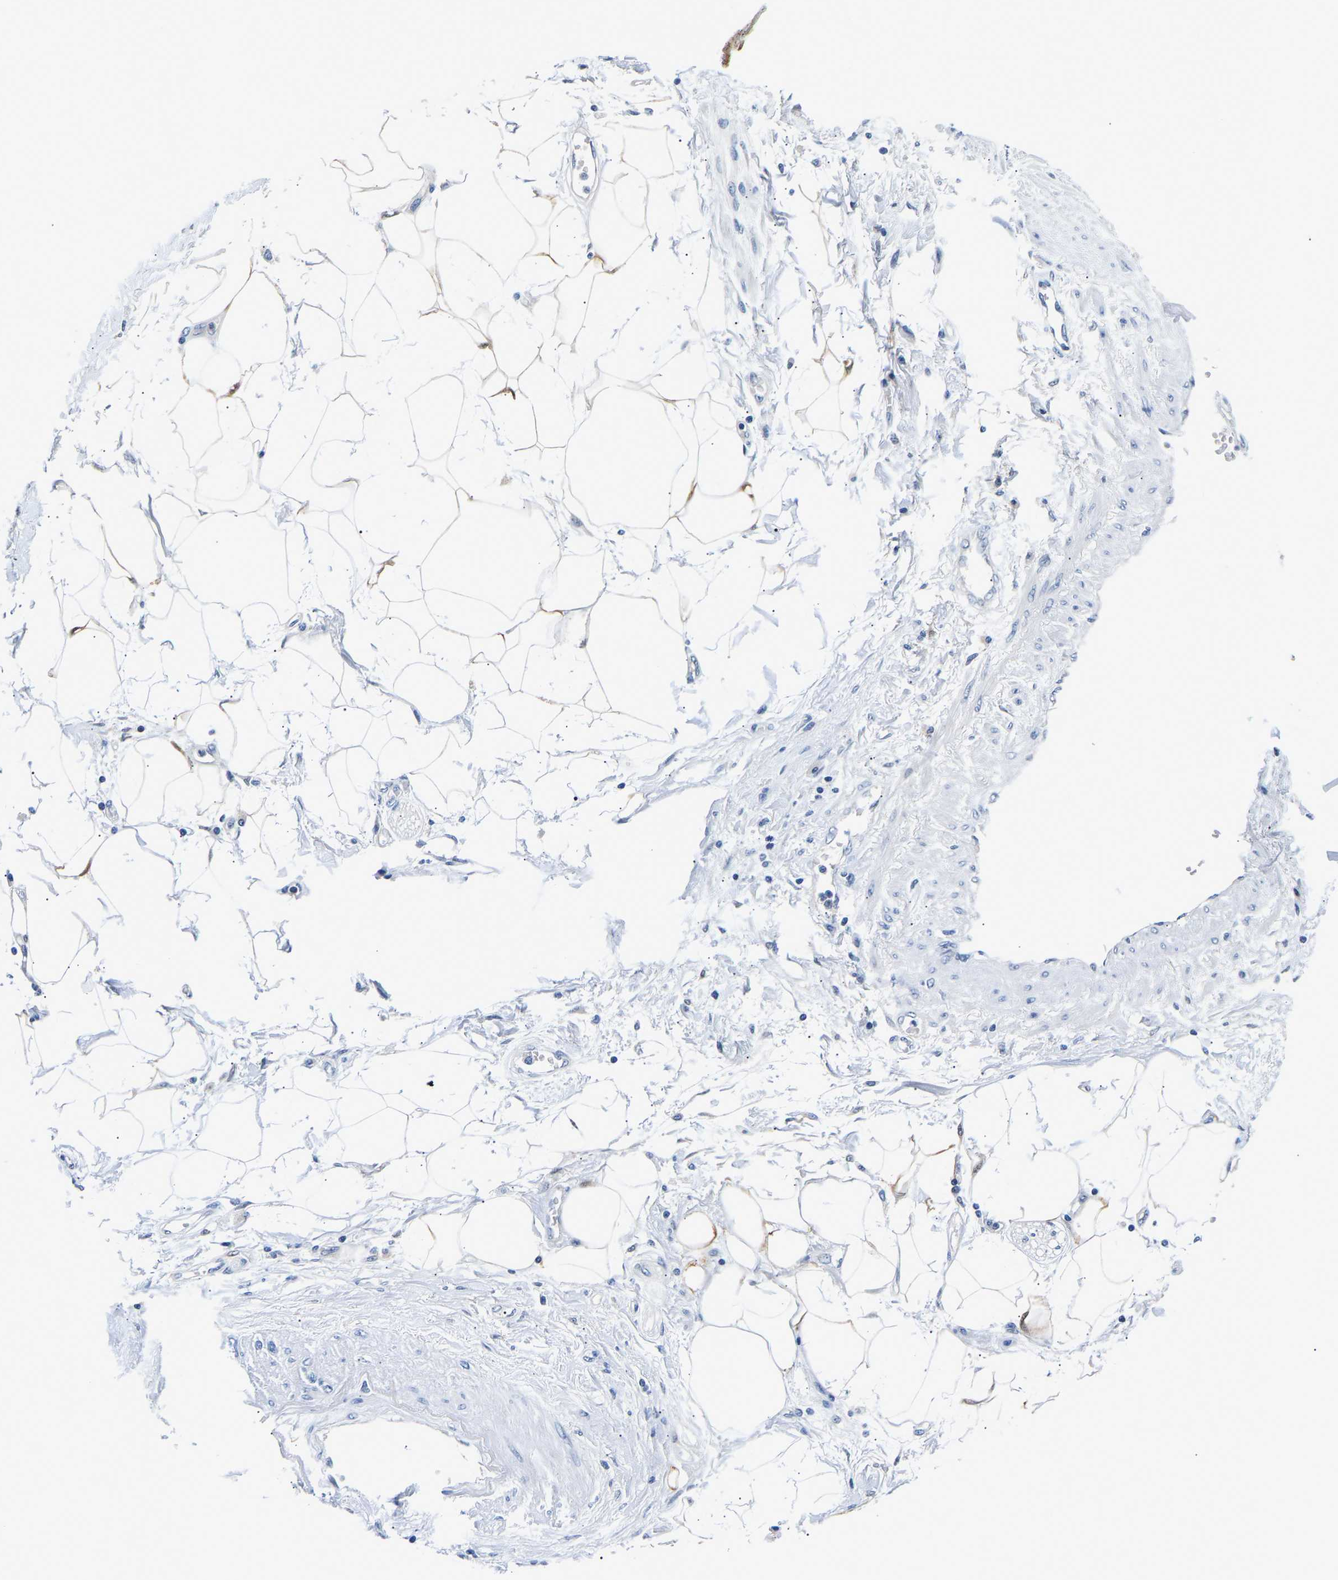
{"staining": {"intensity": "negative", "quantity": "none", "location": "none"}, "tissue": "adipose tissue", "cell_type": "Adipocytes", "image_type": "normal", "snomed": [{"axis": "morphology", "description": "Normal tissue, NOS"}, {"axis": "morphology", "description": "Adenocarcinoma, NOS"}, {"axis": "topography", "description": "Duodenum"}, {"axis": "topography", "description": "Peripheral nerve tissue"}], "caption": "Micrograph shows no protein staining in adipocytes of normal adipose tissue. Brightfield microscopy of immunohistochemistry (IHC) stained with DAB (brown) and hematoxylin (blue), captured at high magnification.", "gene": "UCHL3", "patient": {"sex": "female", "age": 60}}